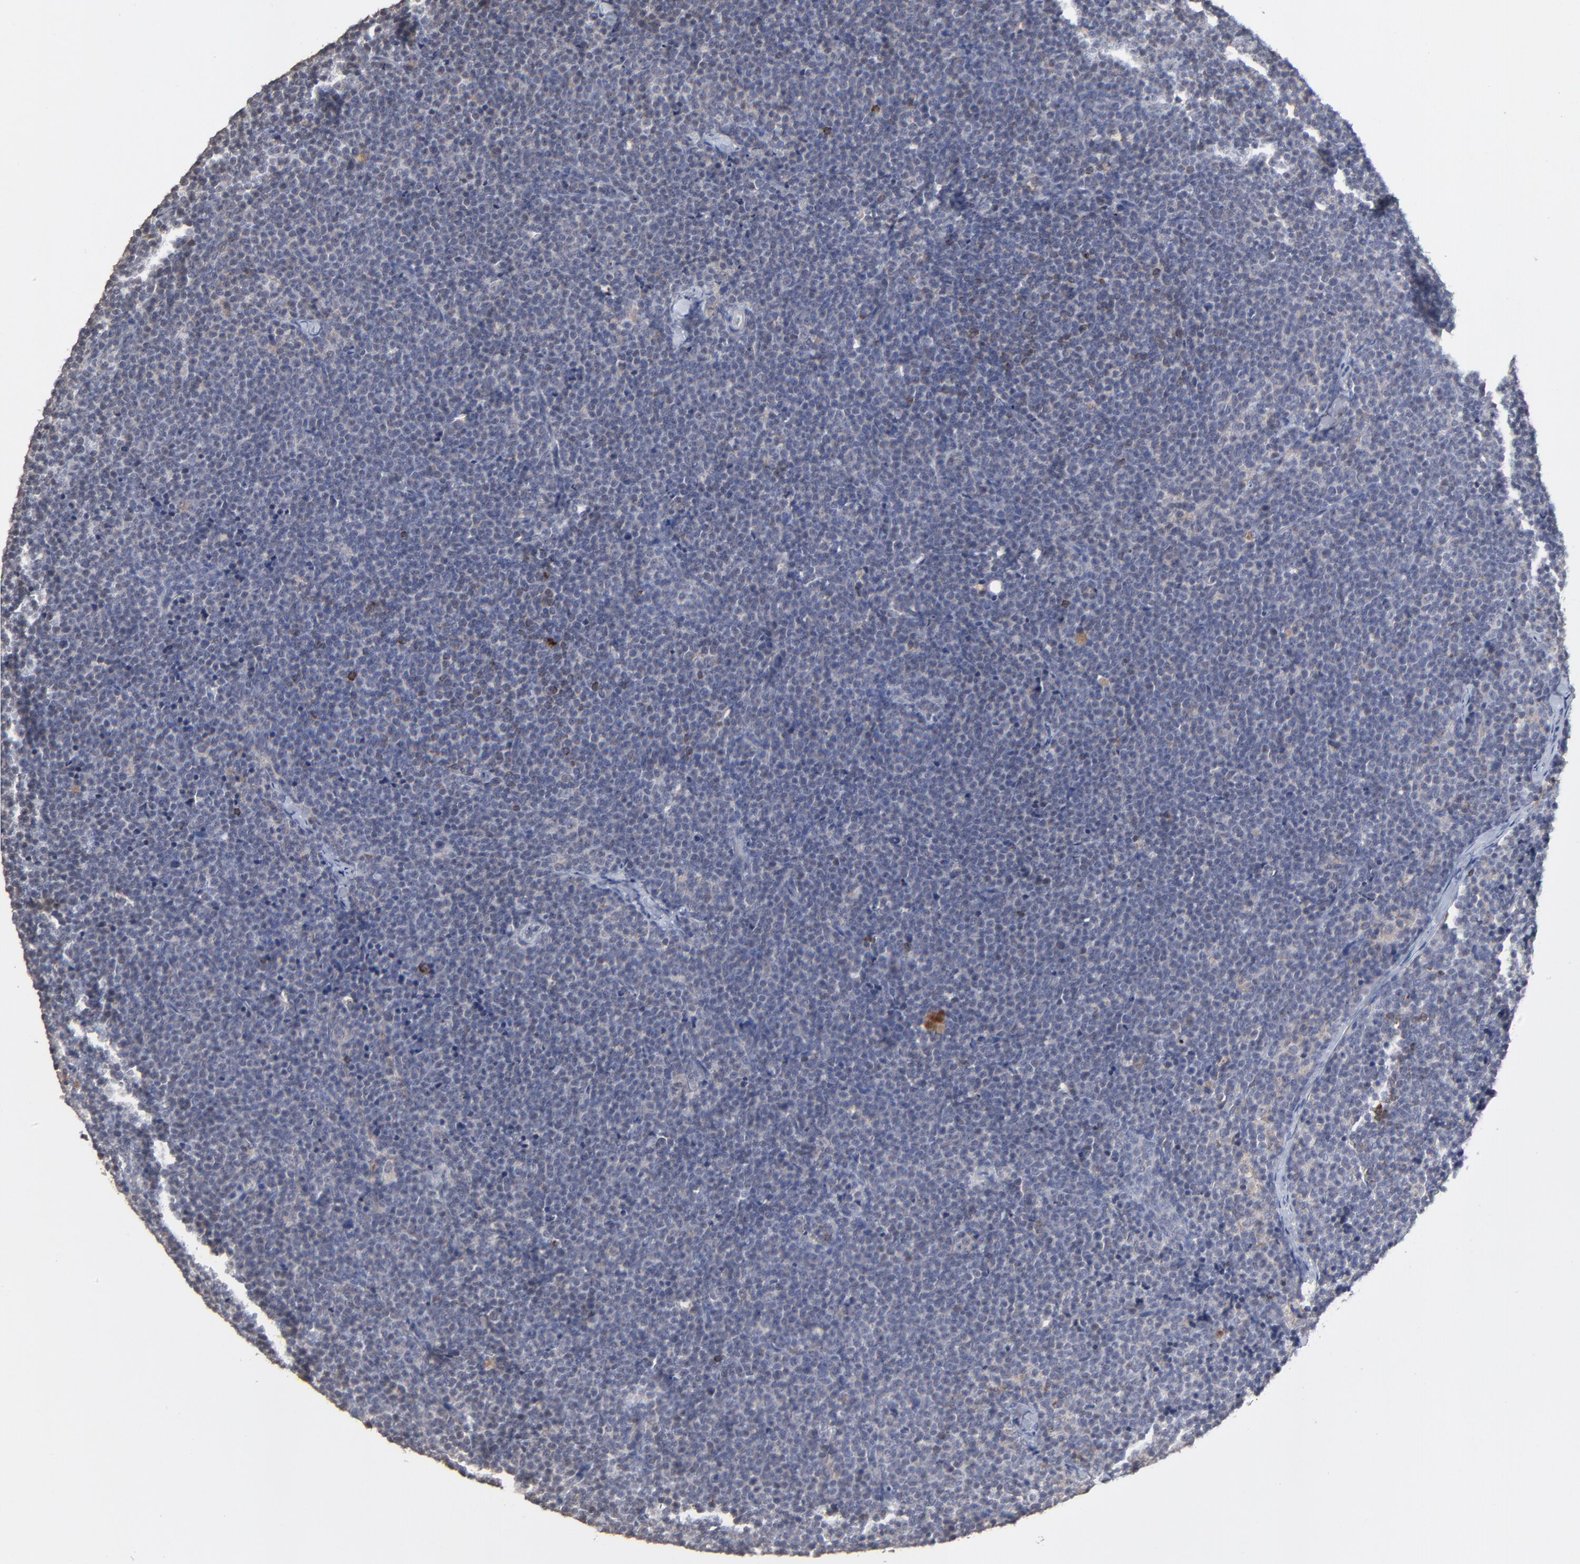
{"staining": {"intensity": "negative", "quantity": "none", "location": "none"}, "tissue": "lymphoma", "cell_type": "Tumor cells", "image_type": "cancer", "snomed": [{"axis": "morphology", "description": "Malignant lymphoma, non-Hodgkin's type, High grade"}, {"axis": "topography", "description": "Lymph node"}], "caption": "Immunohistochemistry histopathology image of neoplastic tissue: high-grade malignant lymphoma, non-Hodgkin's type stained with DAB (3,3'-diaminobenzidine) demonstrates no significant protein expression in tumor cells.", "gene": "VPREB3", "patient": {"sex": "female", "age": 58}}